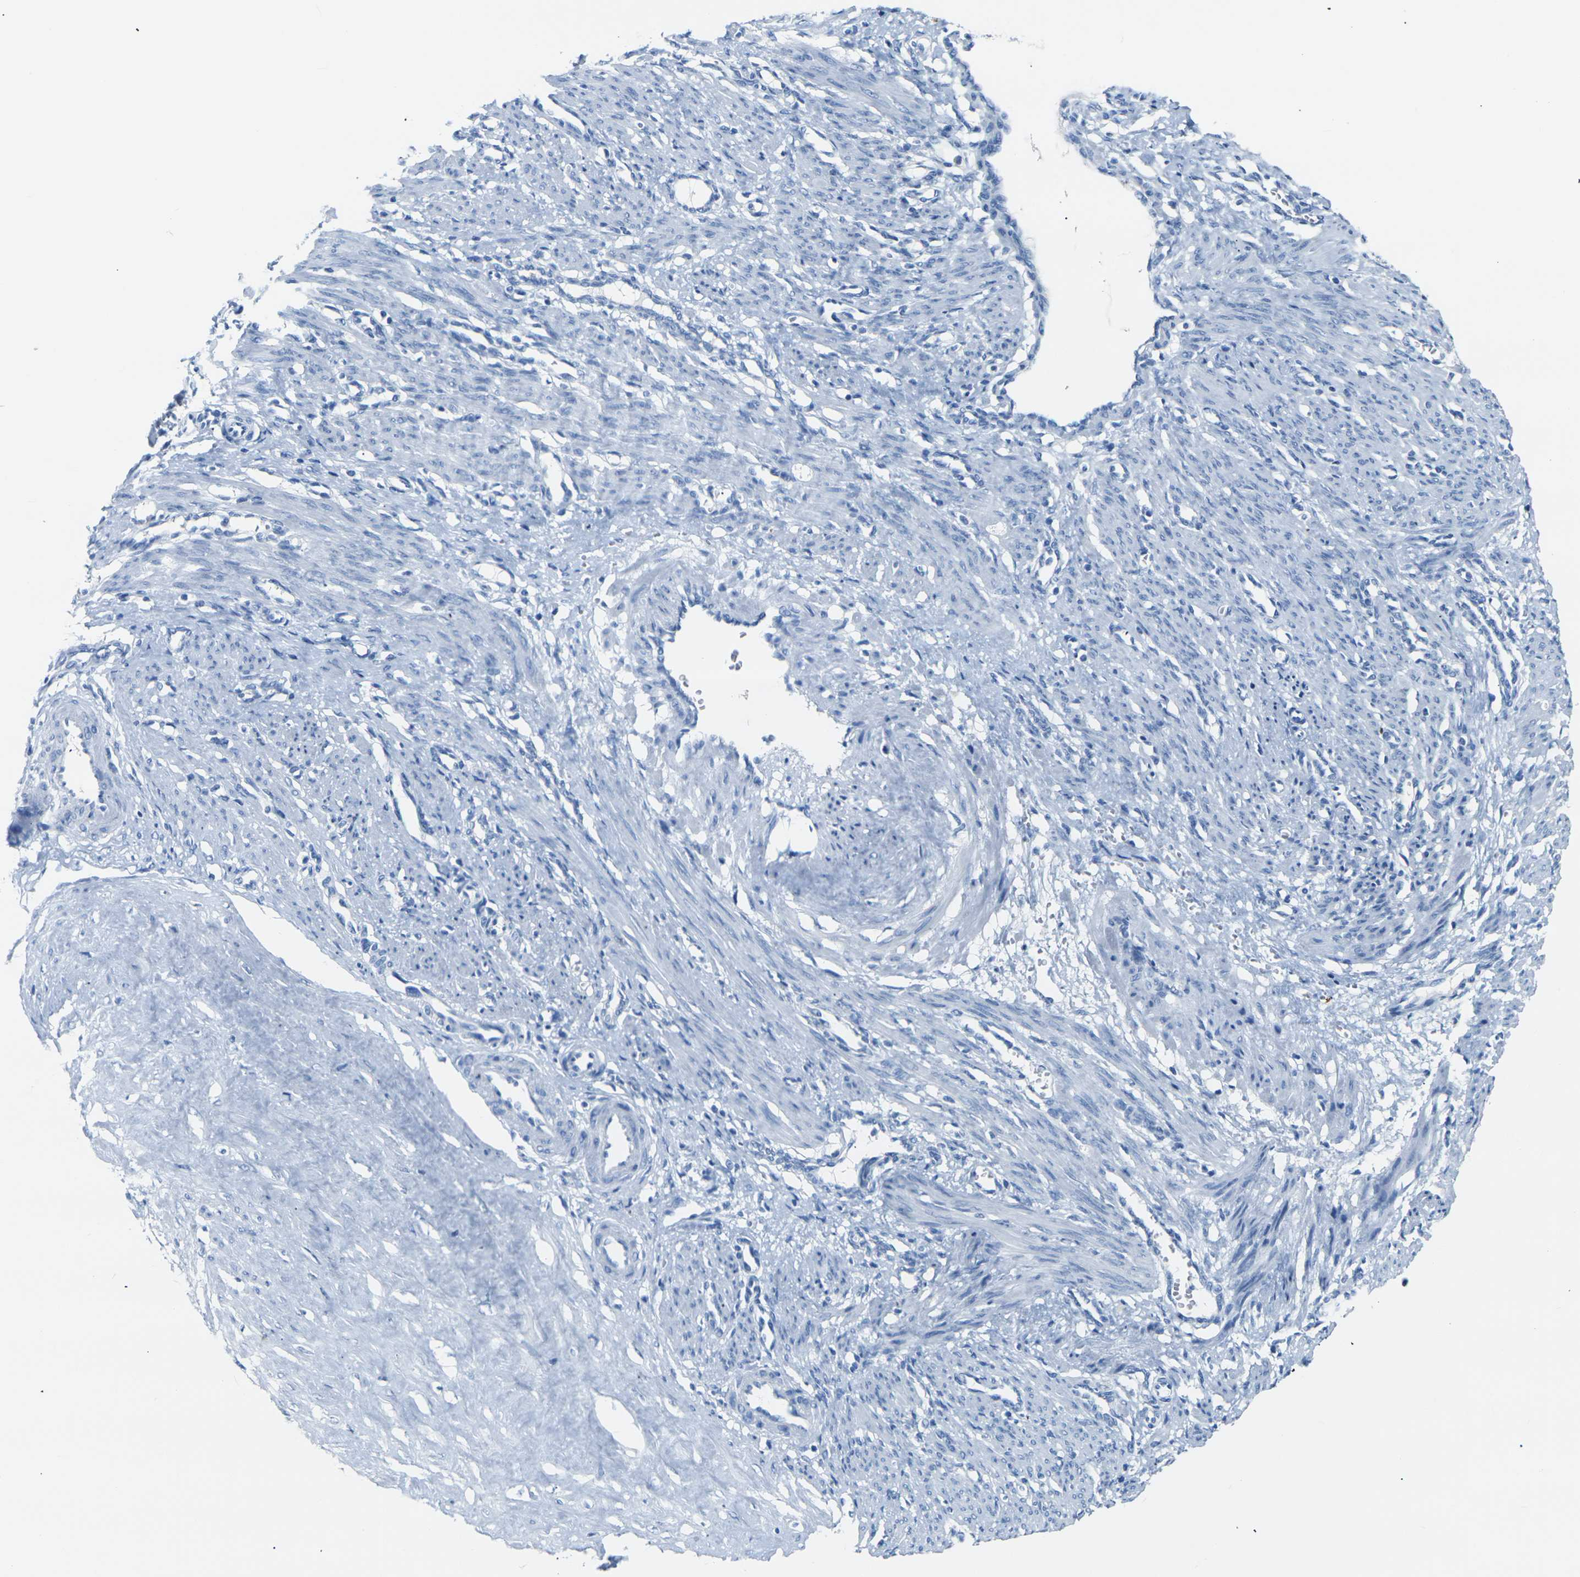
{"staining": {"intensity": "negative", "quantity": "none", "location": "none"}, "tissue": "smooth muscle", "cell_type": "Smooth muscle cells", "image_type": "normal", "snomed": [{"axis": "morphology", "description": "Normal tissue, NOS"}, {"axis": "topography", "description": "Endometrium"}], "caption": "Immunohistochemistry (IHC) photomicrograph of benign human smooth muscle stained for a protein (brown), which reveals no staining in smooth muscle cells. (DAB (3,3'-diaminobenzidine) IHC with hematoxylin counter stain).", "gene": "CLDN7", "patient": {"sex": "female", "age": 33}}